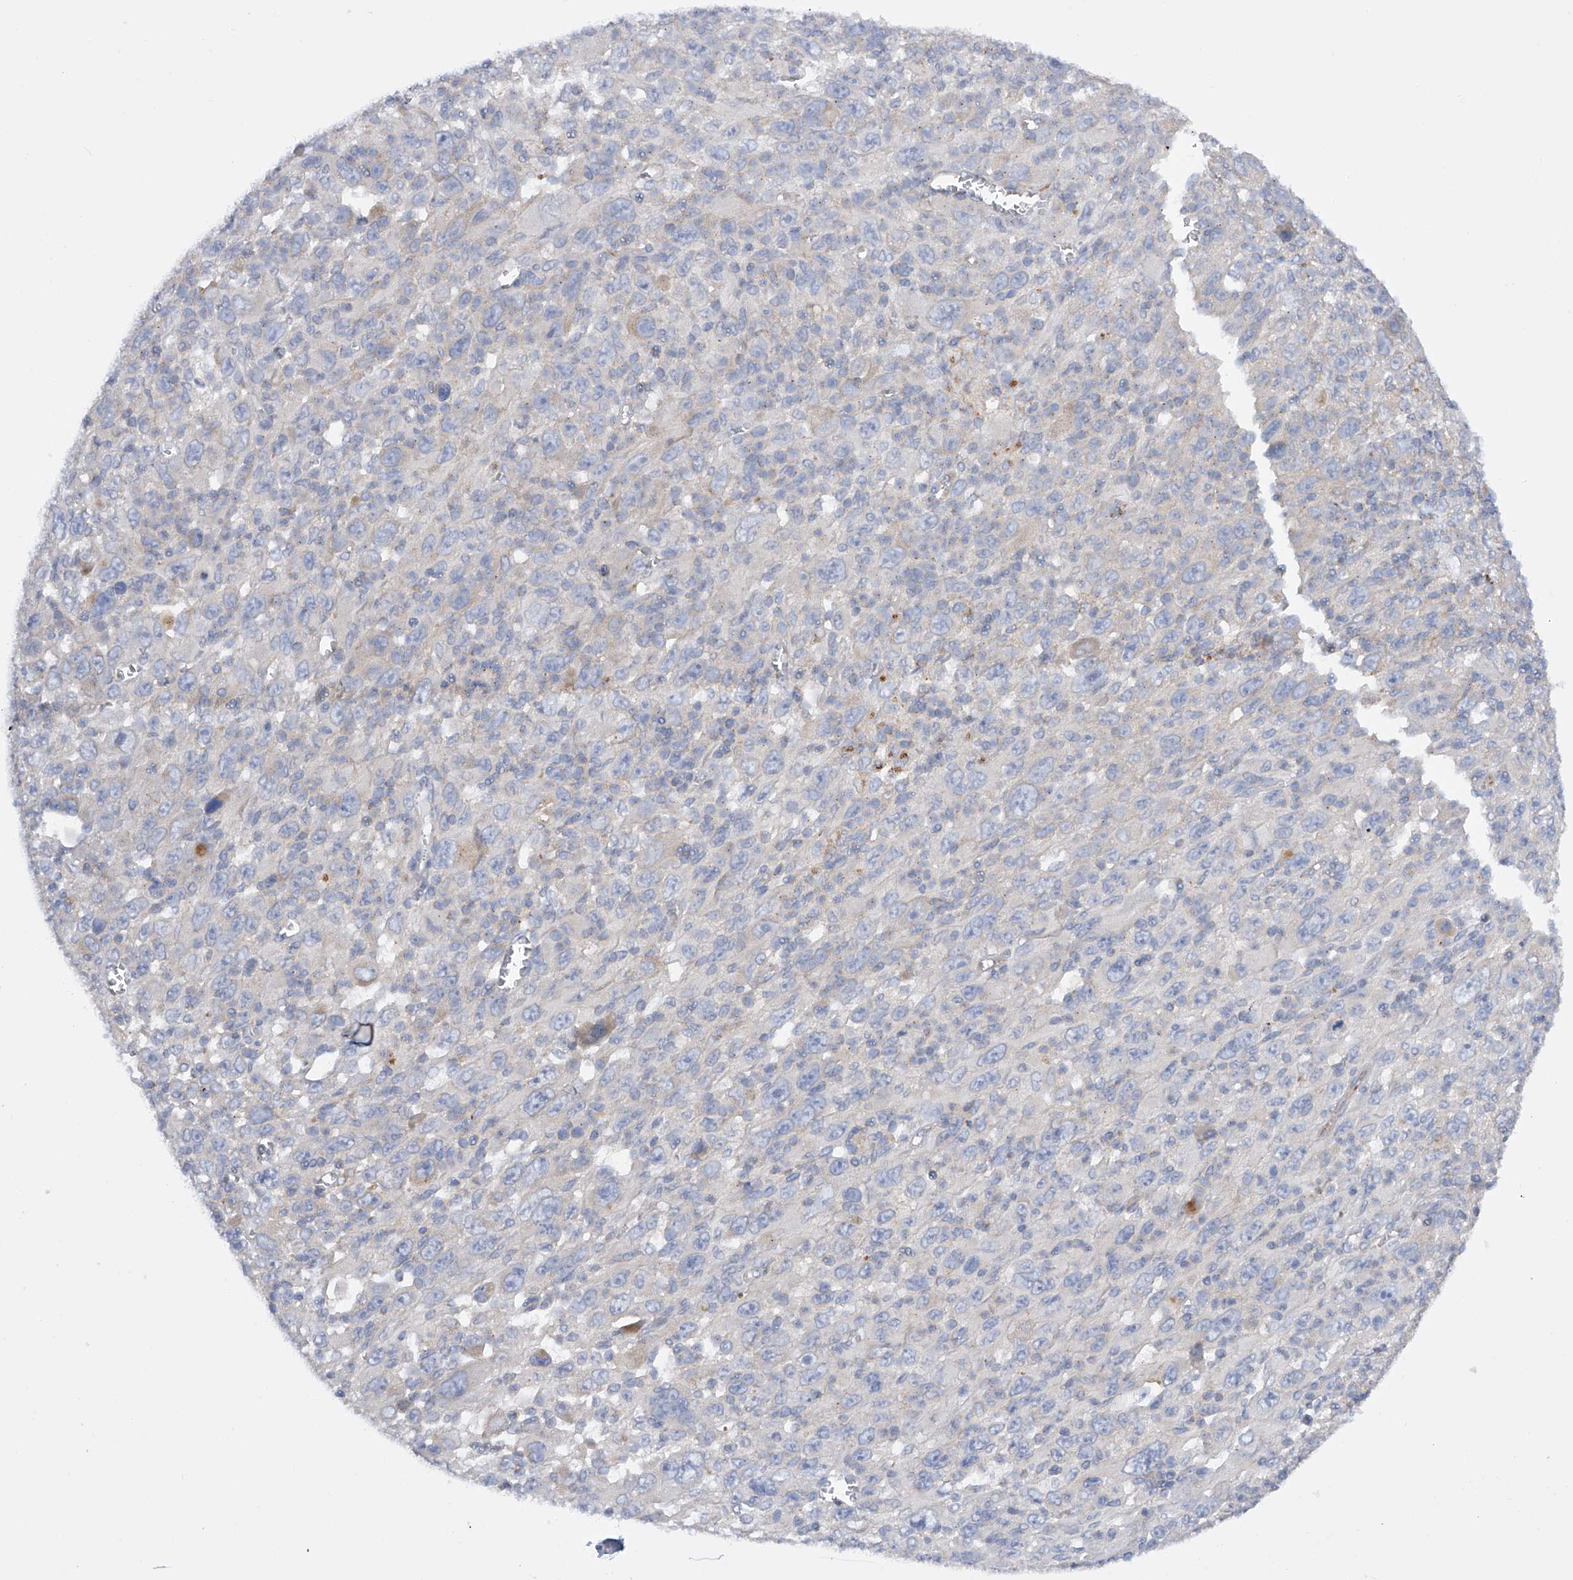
{"staining": {"intensity": "negative", "quantity": "none", "location": "none"}, "tissue": "melanoma", "cell_type": "Tumor cells", "image_type": "cancer", "snomed": [{"axis": "morphology", "description": "Malignant melanoma, Metastatic site"}, {"axis": "topography", "description": "Skin"}], "caption": "Melanoma stained for a protein using immunohistochemistry (IHC) exhibits no staining tumor cells.", "gene": "MLYCD", "patient": {"sex": "female", "age": 56}}